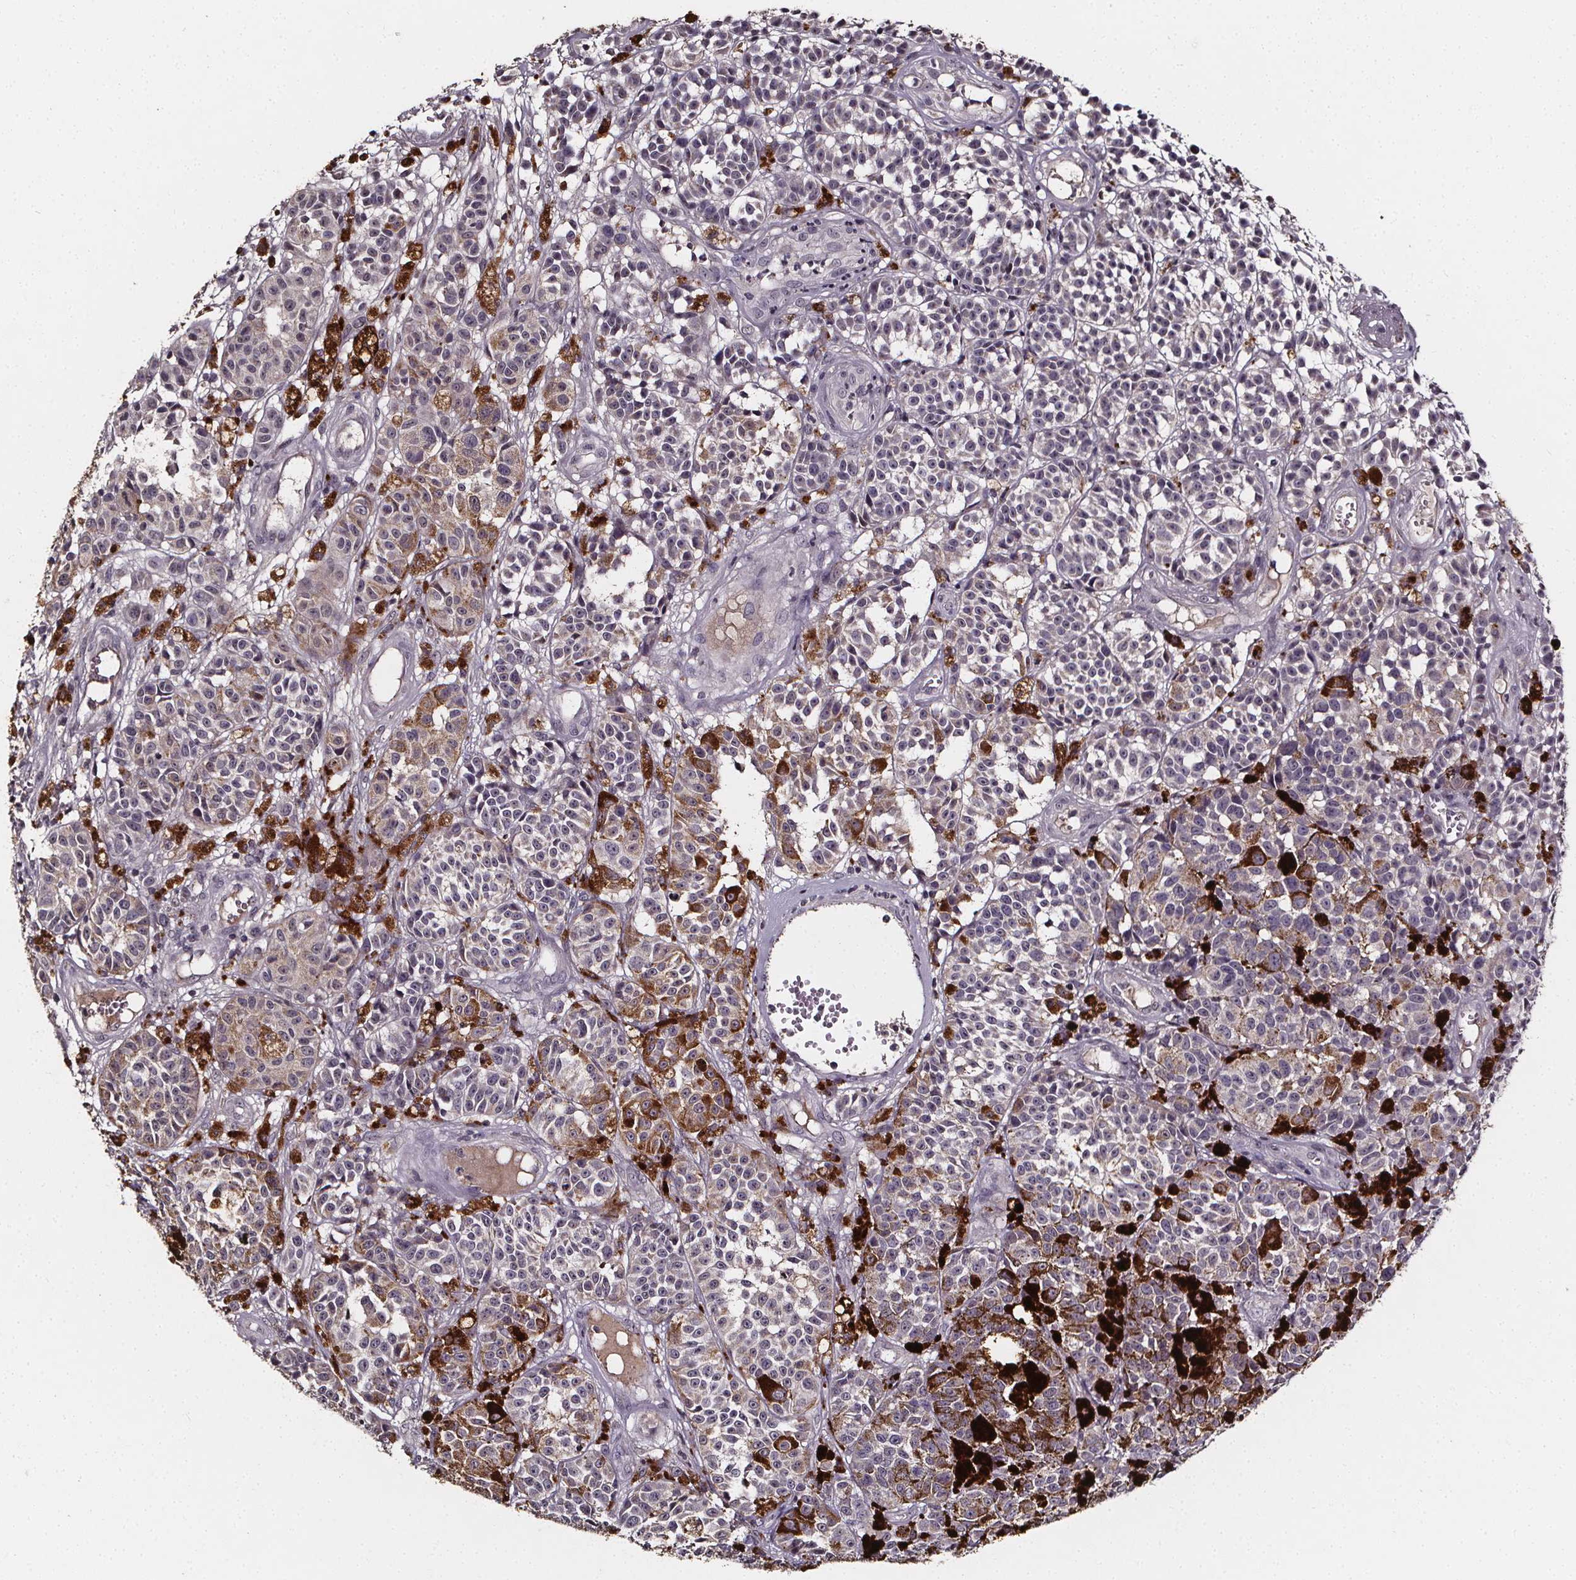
{"staining": {"intensity": "weak", "quantity": "<25%", "location": "cytoplasmic/membranous"}, "tissue": "melanoma", "cell_type": "Tumor cells", "image_type": "cancer", "snomed": [{"axis": "morphology", "description": "Malignant melanoma, NOS"}, {"axis": "topography", "description": "Skin"}], "caption": "A micrograph of human melanoma is negative for staining in tumor cells. (Brightfield microscopy of DAB (3,3'-diaminobenzidine) immunohistochemistry at high magnification).", "gene": "SPAG8", "patient": {"sex": "female", "age": 58}}